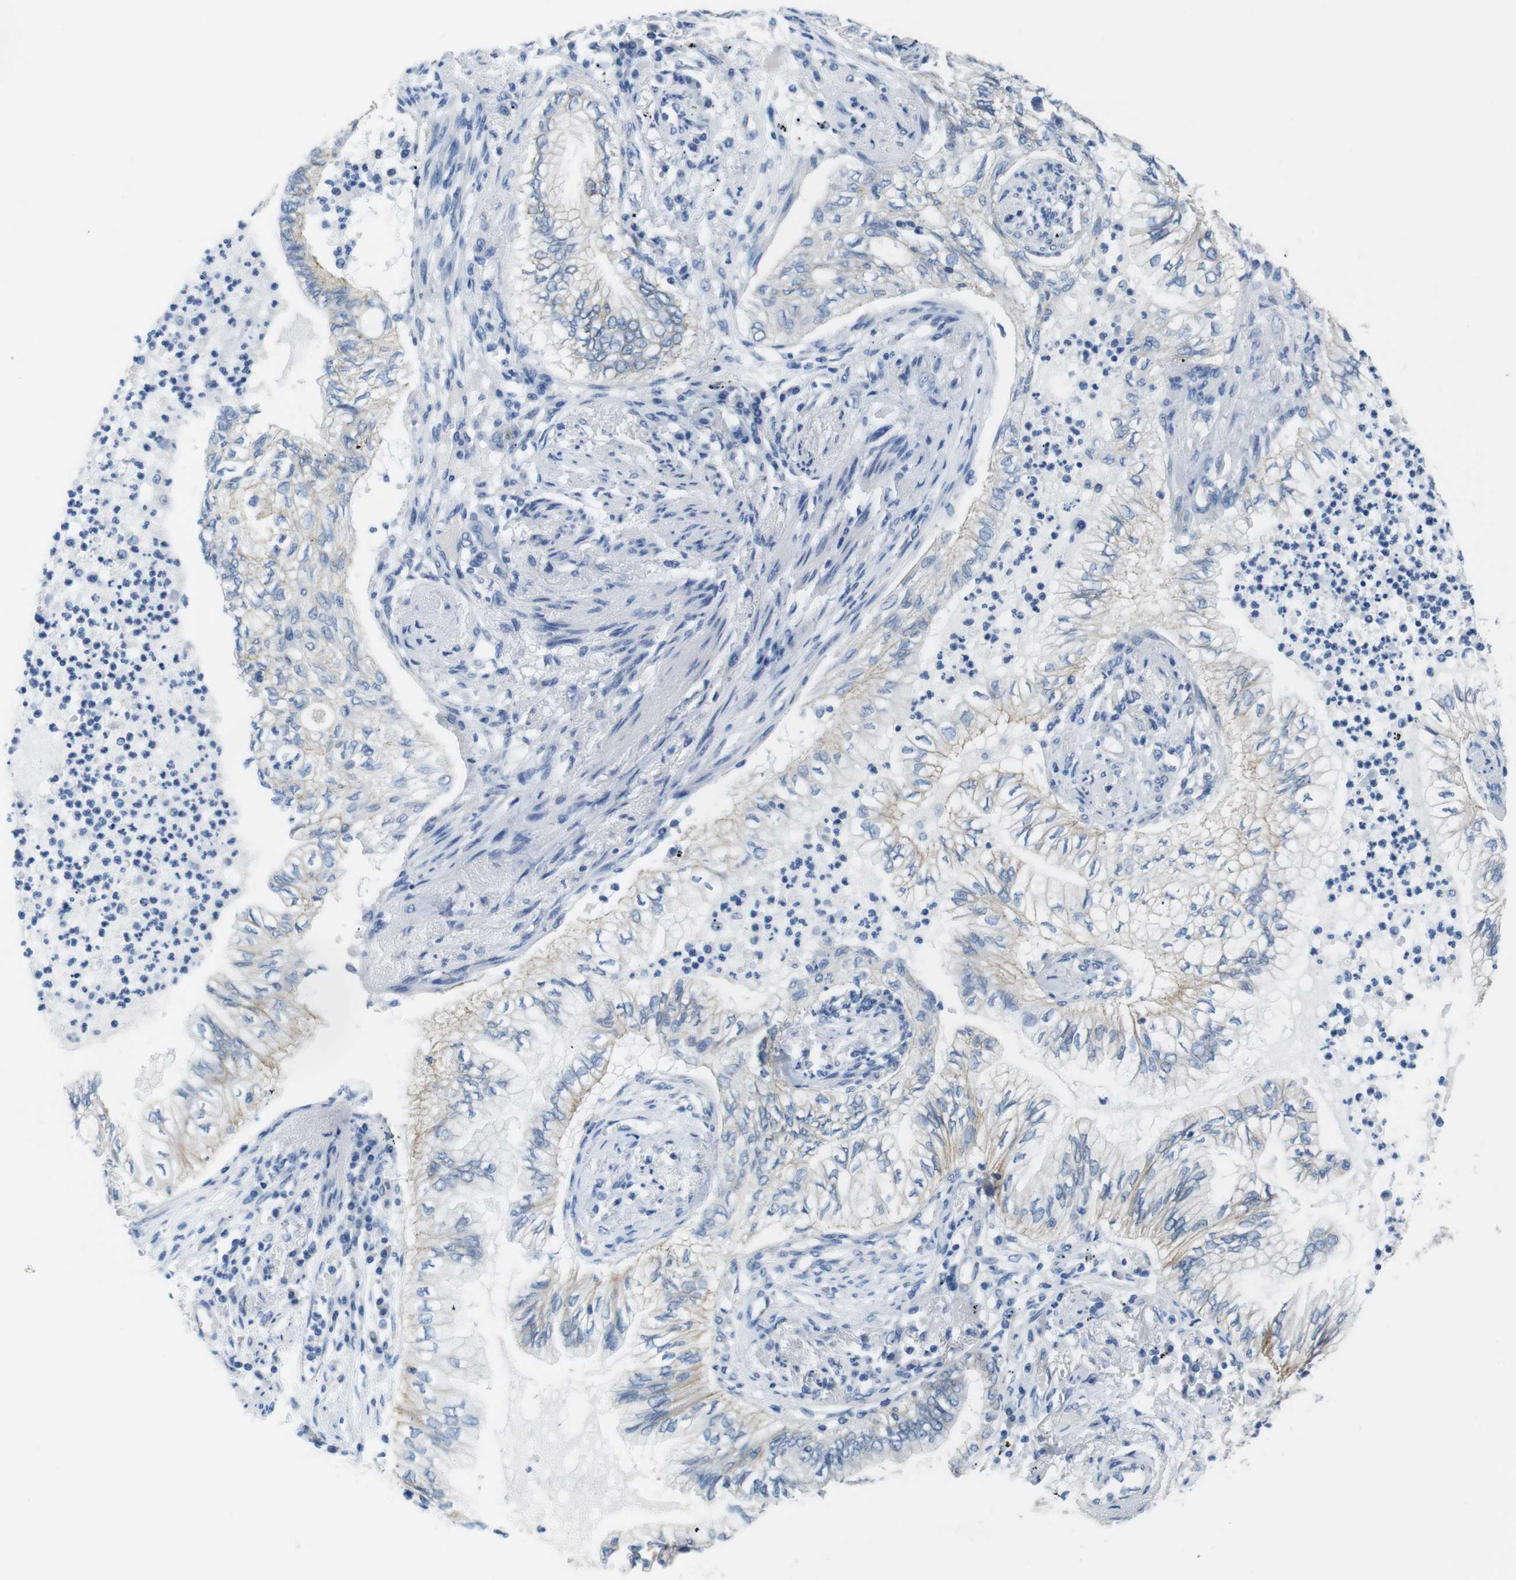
{"staining": {"intensity": "weak", "quantity": "25%-75%", "location": "cytoplasmic/membranous"}, "tissue": "lung cancer", "cell_type": "Tumor cells", "image_type": "cancer", "snomed": [{"axis": "morphology", "description": "Normal tissue, NOS"}, {"axis": "morphology", "description": "Adenocarcinoma, NOS"}, {"axis": "topography", "description": "Bronchus"}, {"axis": "topography", "description": "Lung"}], "caption": "Protein staining of lung adenocarcinoma tissue displays weak cytoplasmic/membranous staining in approximately 25%-75% of tumor cells.", "gene": "SLC6A6", "patient": {"sex": "female", "age": 70}}